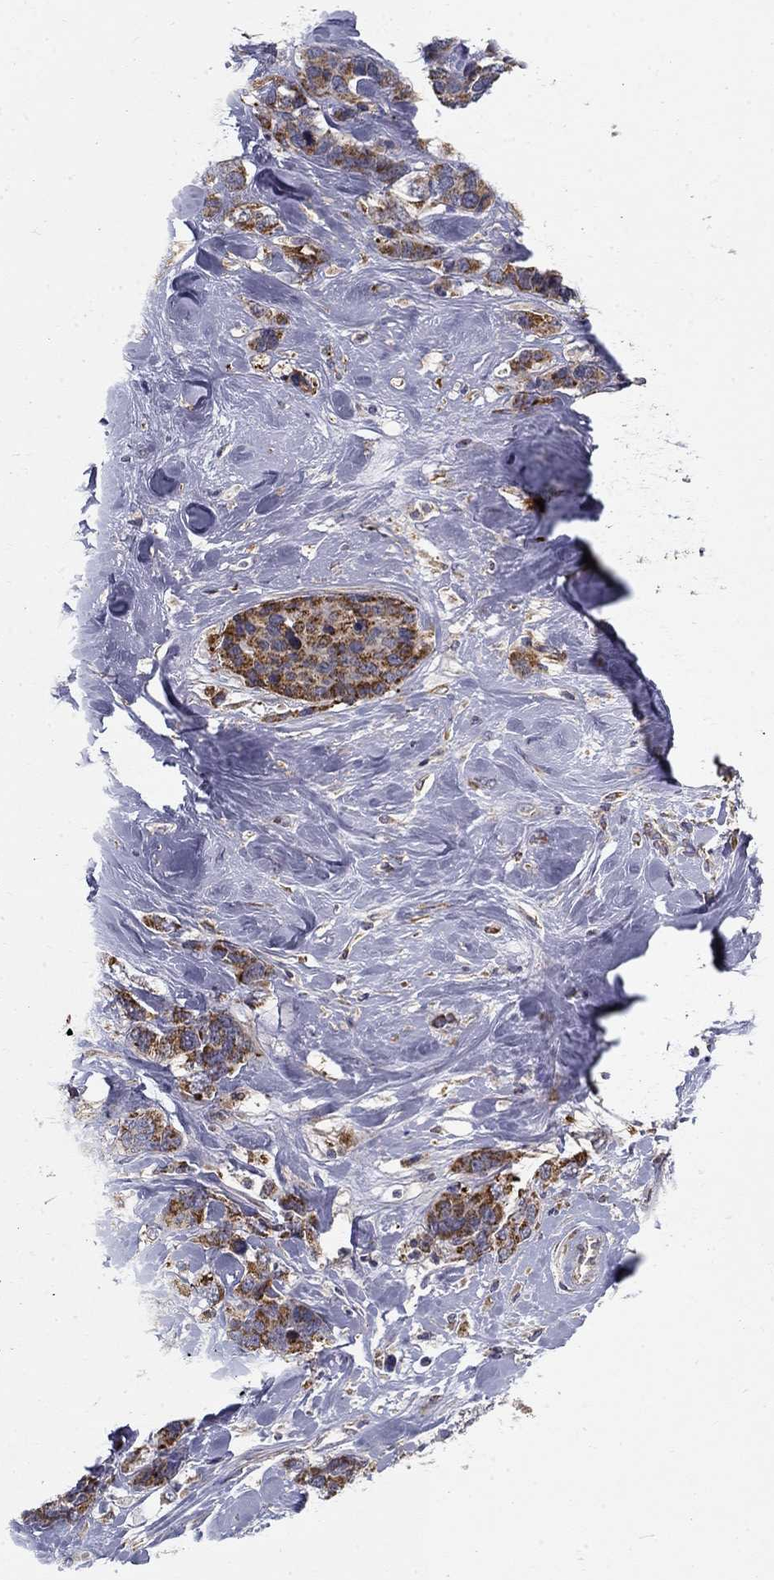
{"staining": {"intensity": "strong", "quantity": ">75%", "location": "cytoplasmic/membranous"}, "tissue": "breast cancer", "cell_type": "Tumor cells", "image_type": "cancer", "snomed": [{"axis": "morphology", "description": "Lobular carcinoma"}, {"axis": "topography", "description": "Breast"}], "caption": "About >75% of tumor cells in breast lobular carcinoma show strong cytoplasmic/membranous protein expression as visualized by brown immunohistochemical staining.", "gene": "PRDX4", "patient": {"sex": "female", "age": 59}}